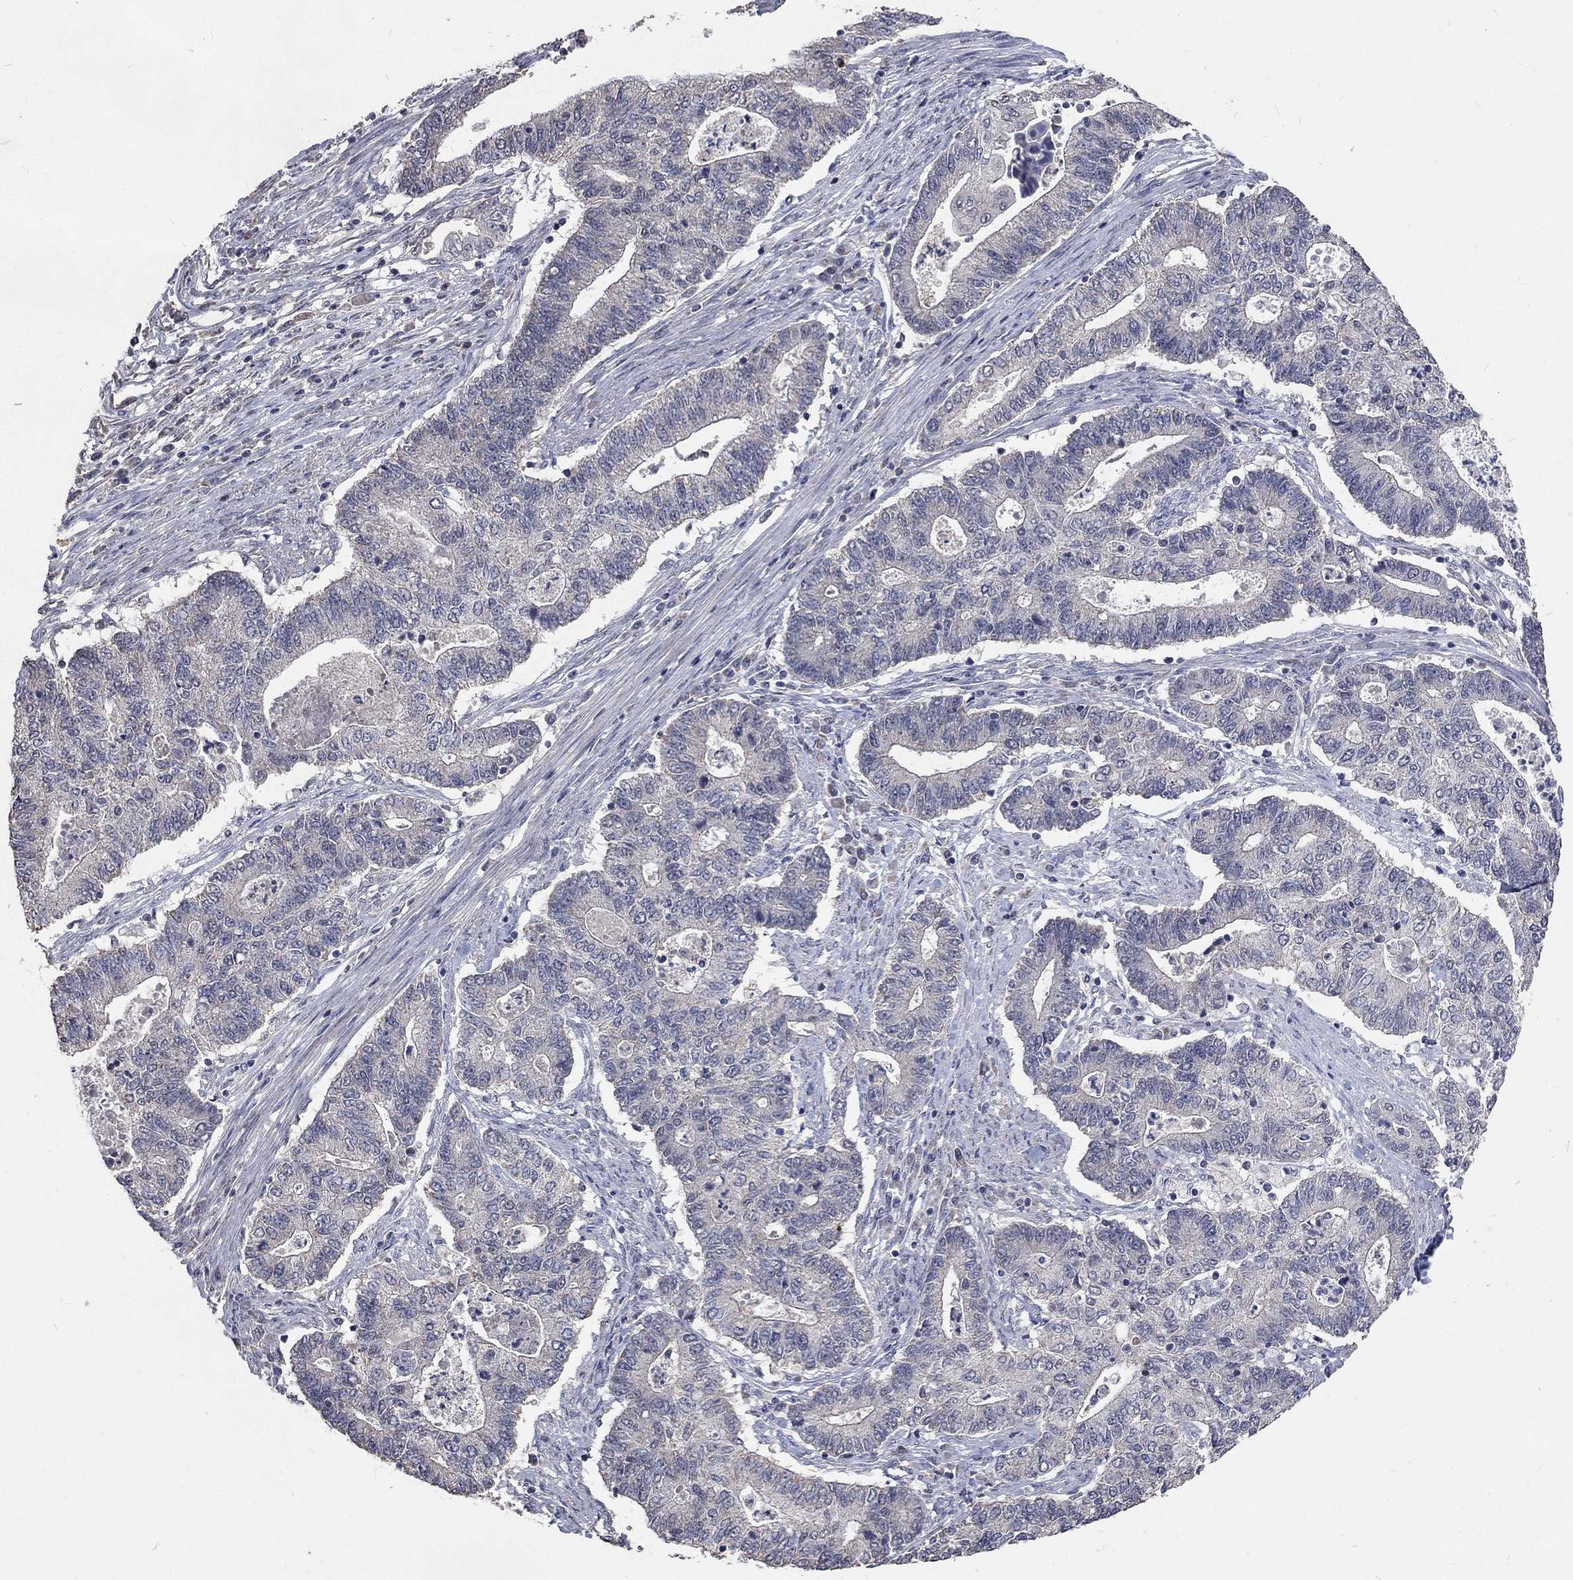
{"staining": {"intensity": "negative", "quantity": "none", "location": "none"}, "tissue": "endometrial cancer", "cell_type": "Tumor cells", "image_type": "cancer", "snomed": [{"axis": "morphology", "description": "Adenocarcinoma, NOS"}, {"axis": "topography", "description": "Uterus"}, {"axis": "topography", "description": "Endometrium"}], "caption": "Tumor cells show no significant expression in endometrial cancer. The staining is performed using DAB brown chromogen with nuclei counter-stained in using hematoxylin.", "gene": "SPATA33", "patient": {"sex": "female", "age": 54}}